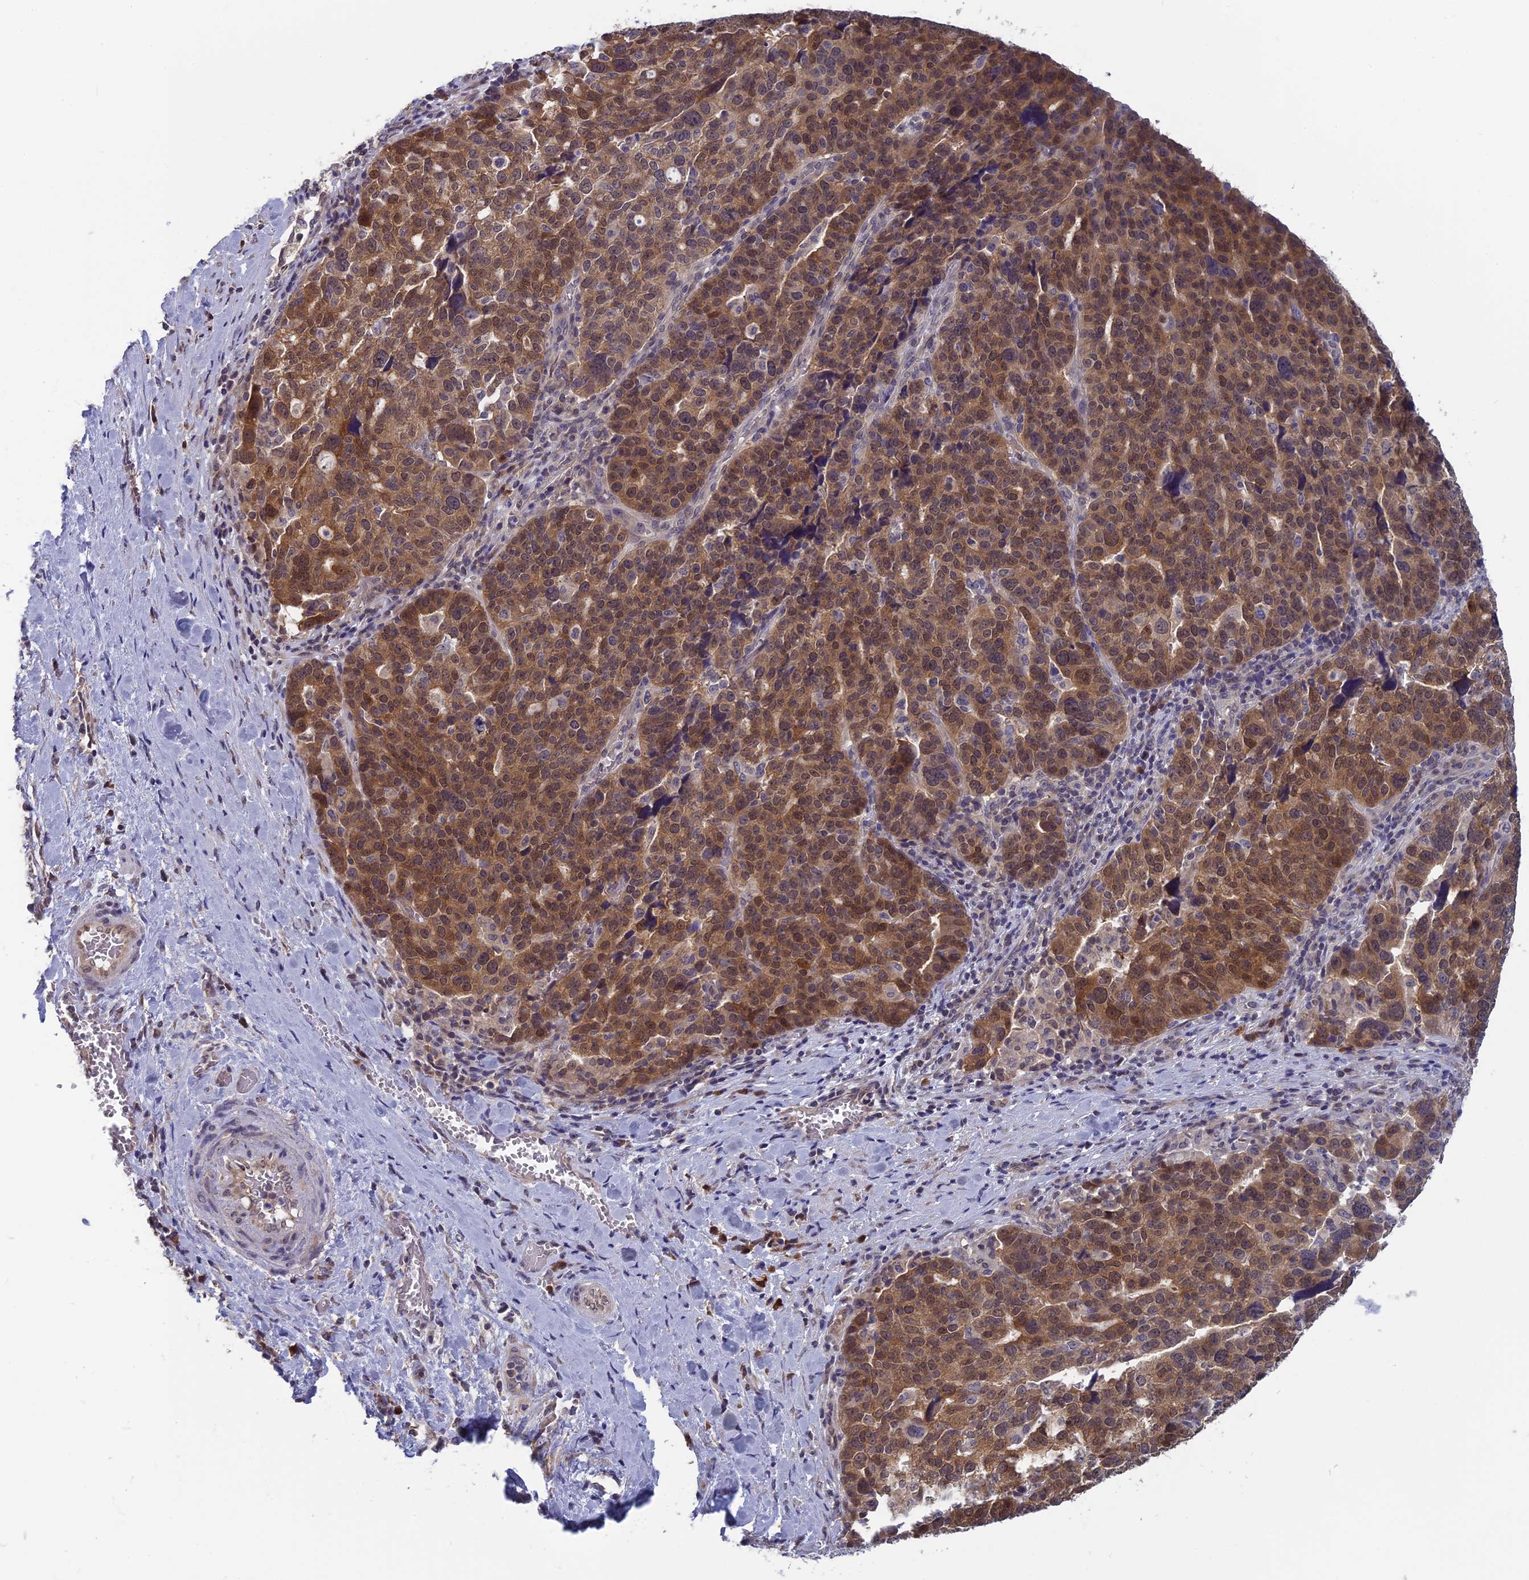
{"staining": {"intensity": "moderate", "quantity": ">75%", "location": "cytoplasmic/membranous,nuclear"}, "tissue": "ovarian cancer", "cell_type": "Tumor cells", "image_type": "cancer", "snomed": [{"axis": "morphology", "description": "Cystadenocarcinoma, serous, NOS"}, {"axis": "topography", "description": "Ovary"}], "caption": "Protein analysis of ovarian serous cystadenocarcinoma tissue displays moderate cytoplasmic/membranous and nuclear positivity in approximately >75% of tumor cells.", "gene": "MRI1", "patient": {"sex": "female", "age": 59}}